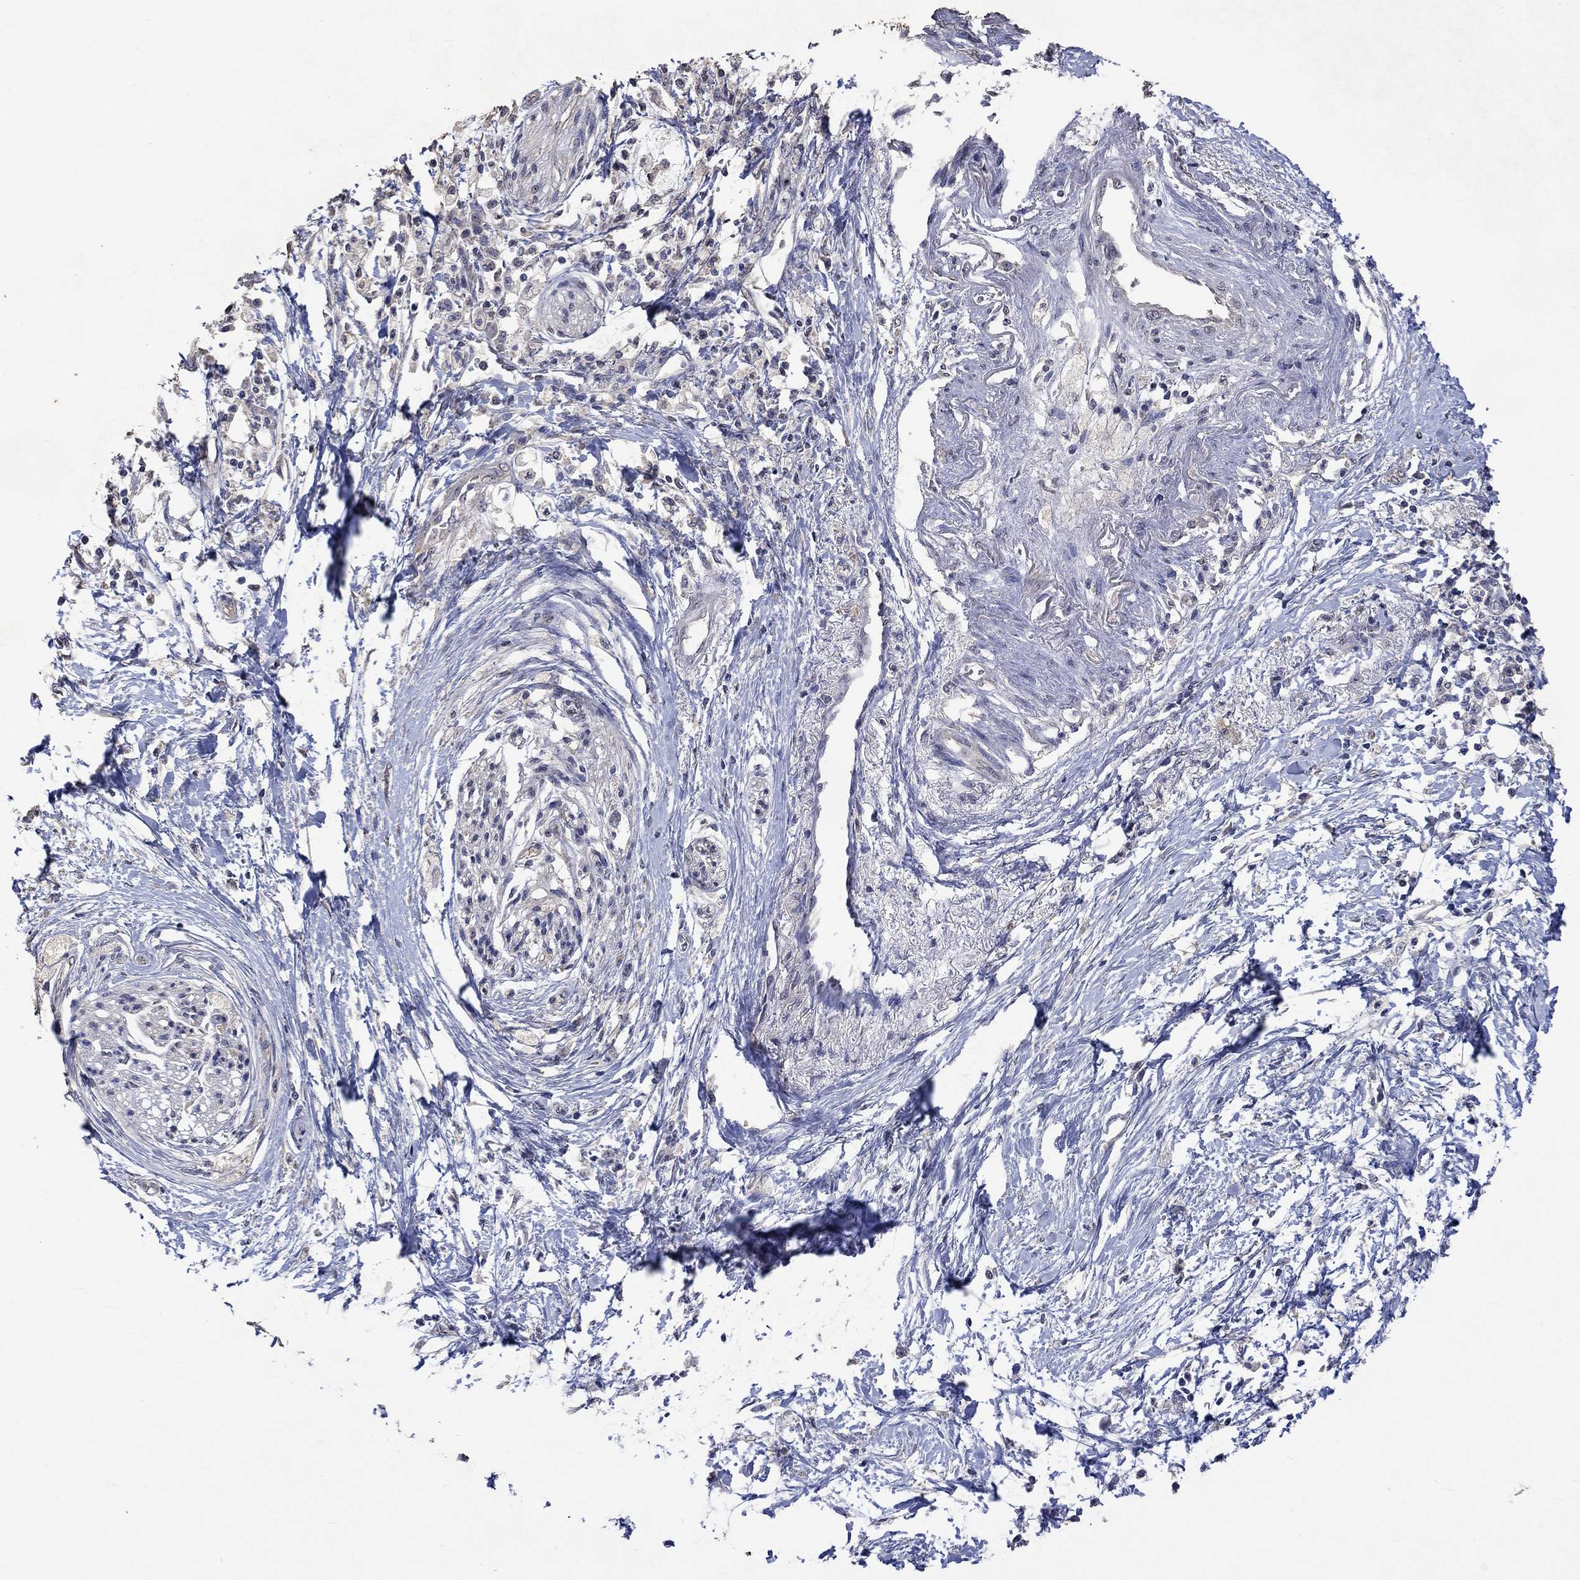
{"staining": {"intensity": "negative", "quantity": "none", "location": "none"}, "tissue": "pancreatic cancer", "cell_type": "Tumor cells", "image_type": "cancer", "snomed": [{"axis": "morphology", "description": "Normal tissue, NOS"}, {"axis": "morphology", "description": "Adenocarcinoma, NOS"}, {"axis": "topography", "description": "Pancreas"}, {"axis": "topography", "description": "Duodenum"}], "caption": "Tumor cells show no significant positivity in pancreatic adenocarcinoma.", "gene": "PTPN20", "patient": {"sex": "female", "age": 60}}